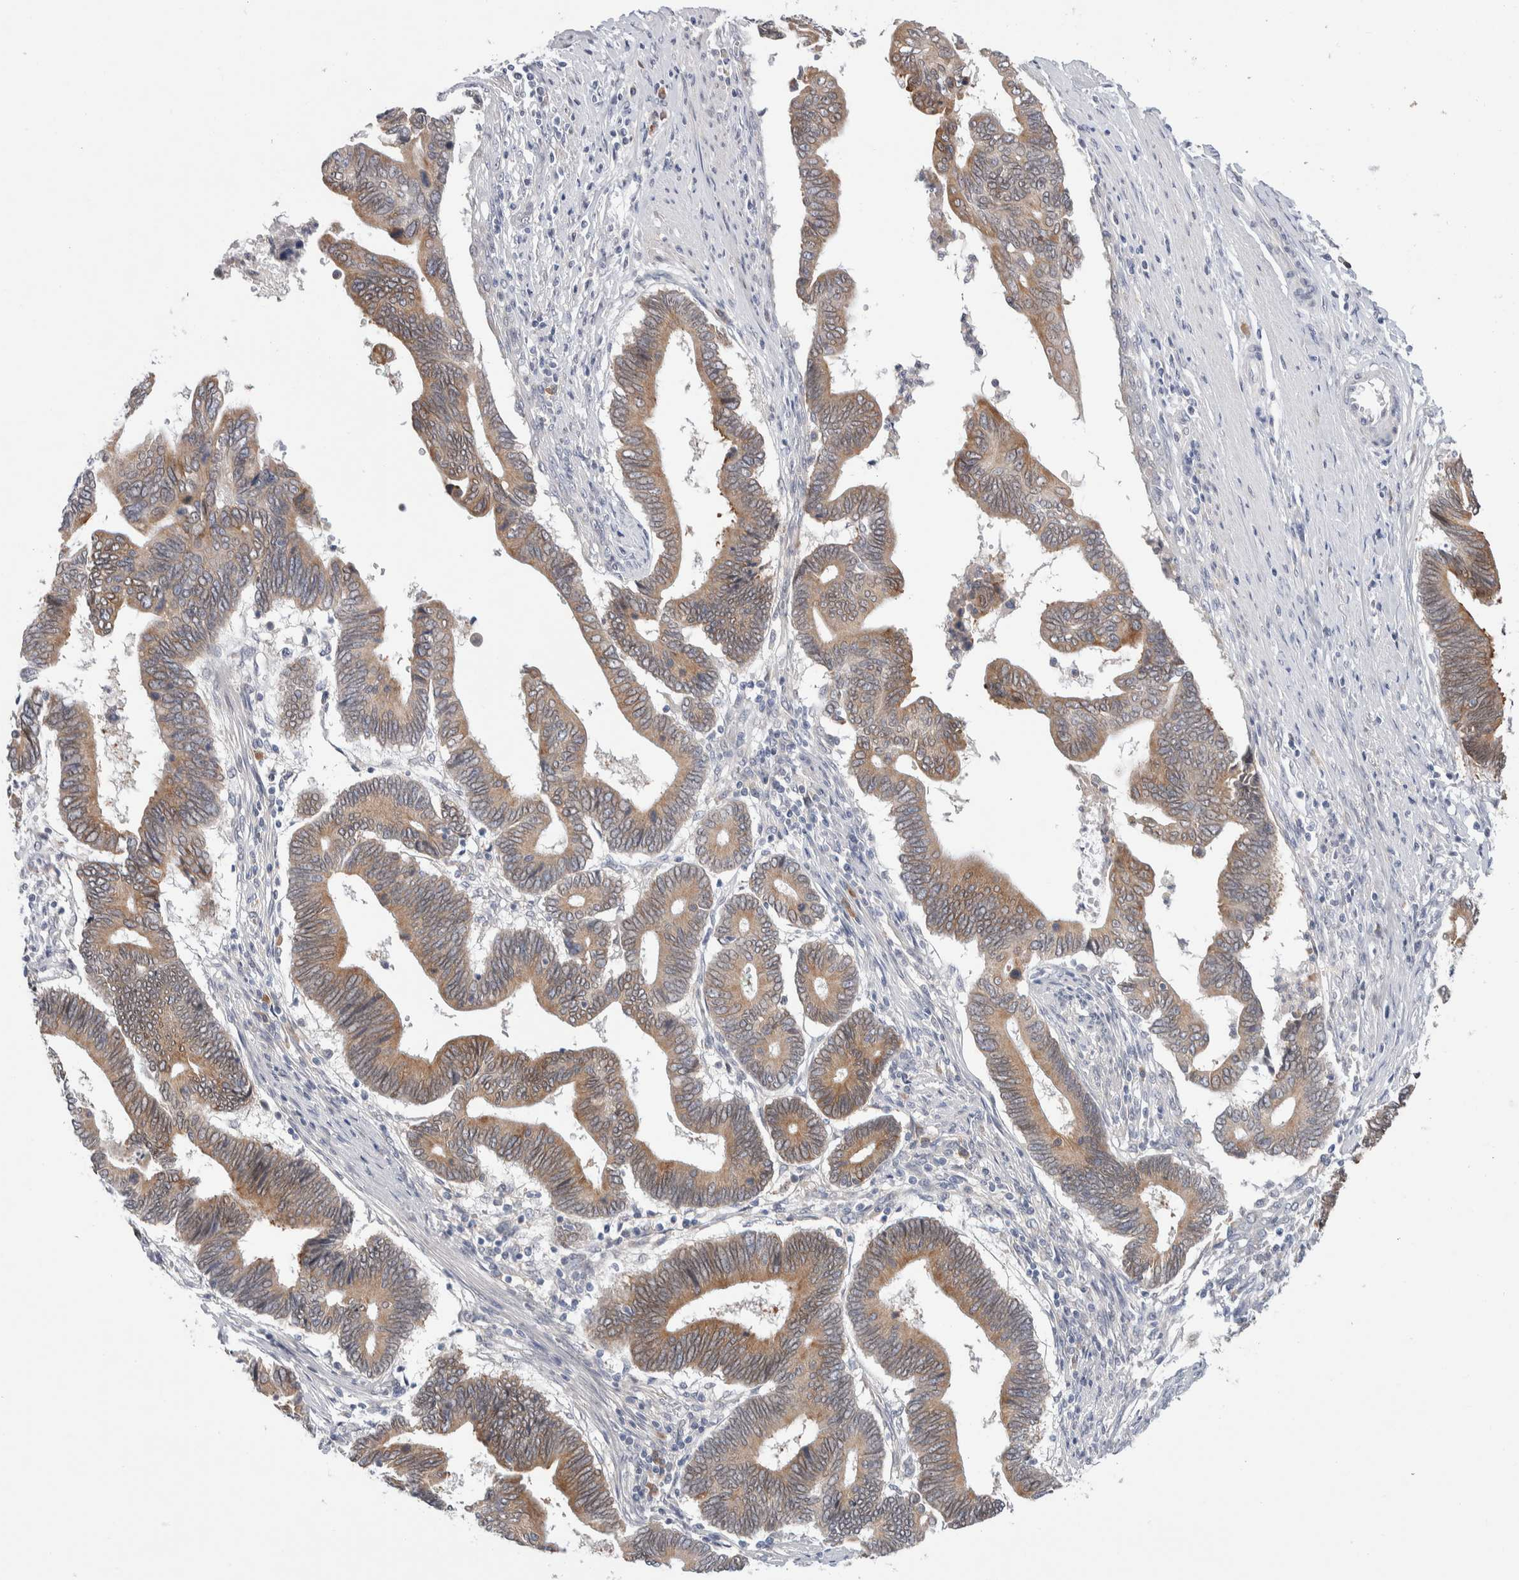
{"staining": {"intensity": "moderate", "quantity": ">75%", "location": "cytoplasmic/membranous"}, "tissue": "pancreatic cancer", "cell_type": "Tumor cells", "image_type": "cancer", "snomed": [{"axis": "morphology", "description": "Adenocarcinoma, NOS"}, {"axis": "topography", "description": "Pancreas"}], "caption": "Adenocarcinoma (pancreatic) stained with immunohistochemistry demonstrates moderate cytoplasmic/membranous staining in about >75% of tumor cells.", "gene": "RUSF1", "patient": {"sex": "female", "age": 70}}